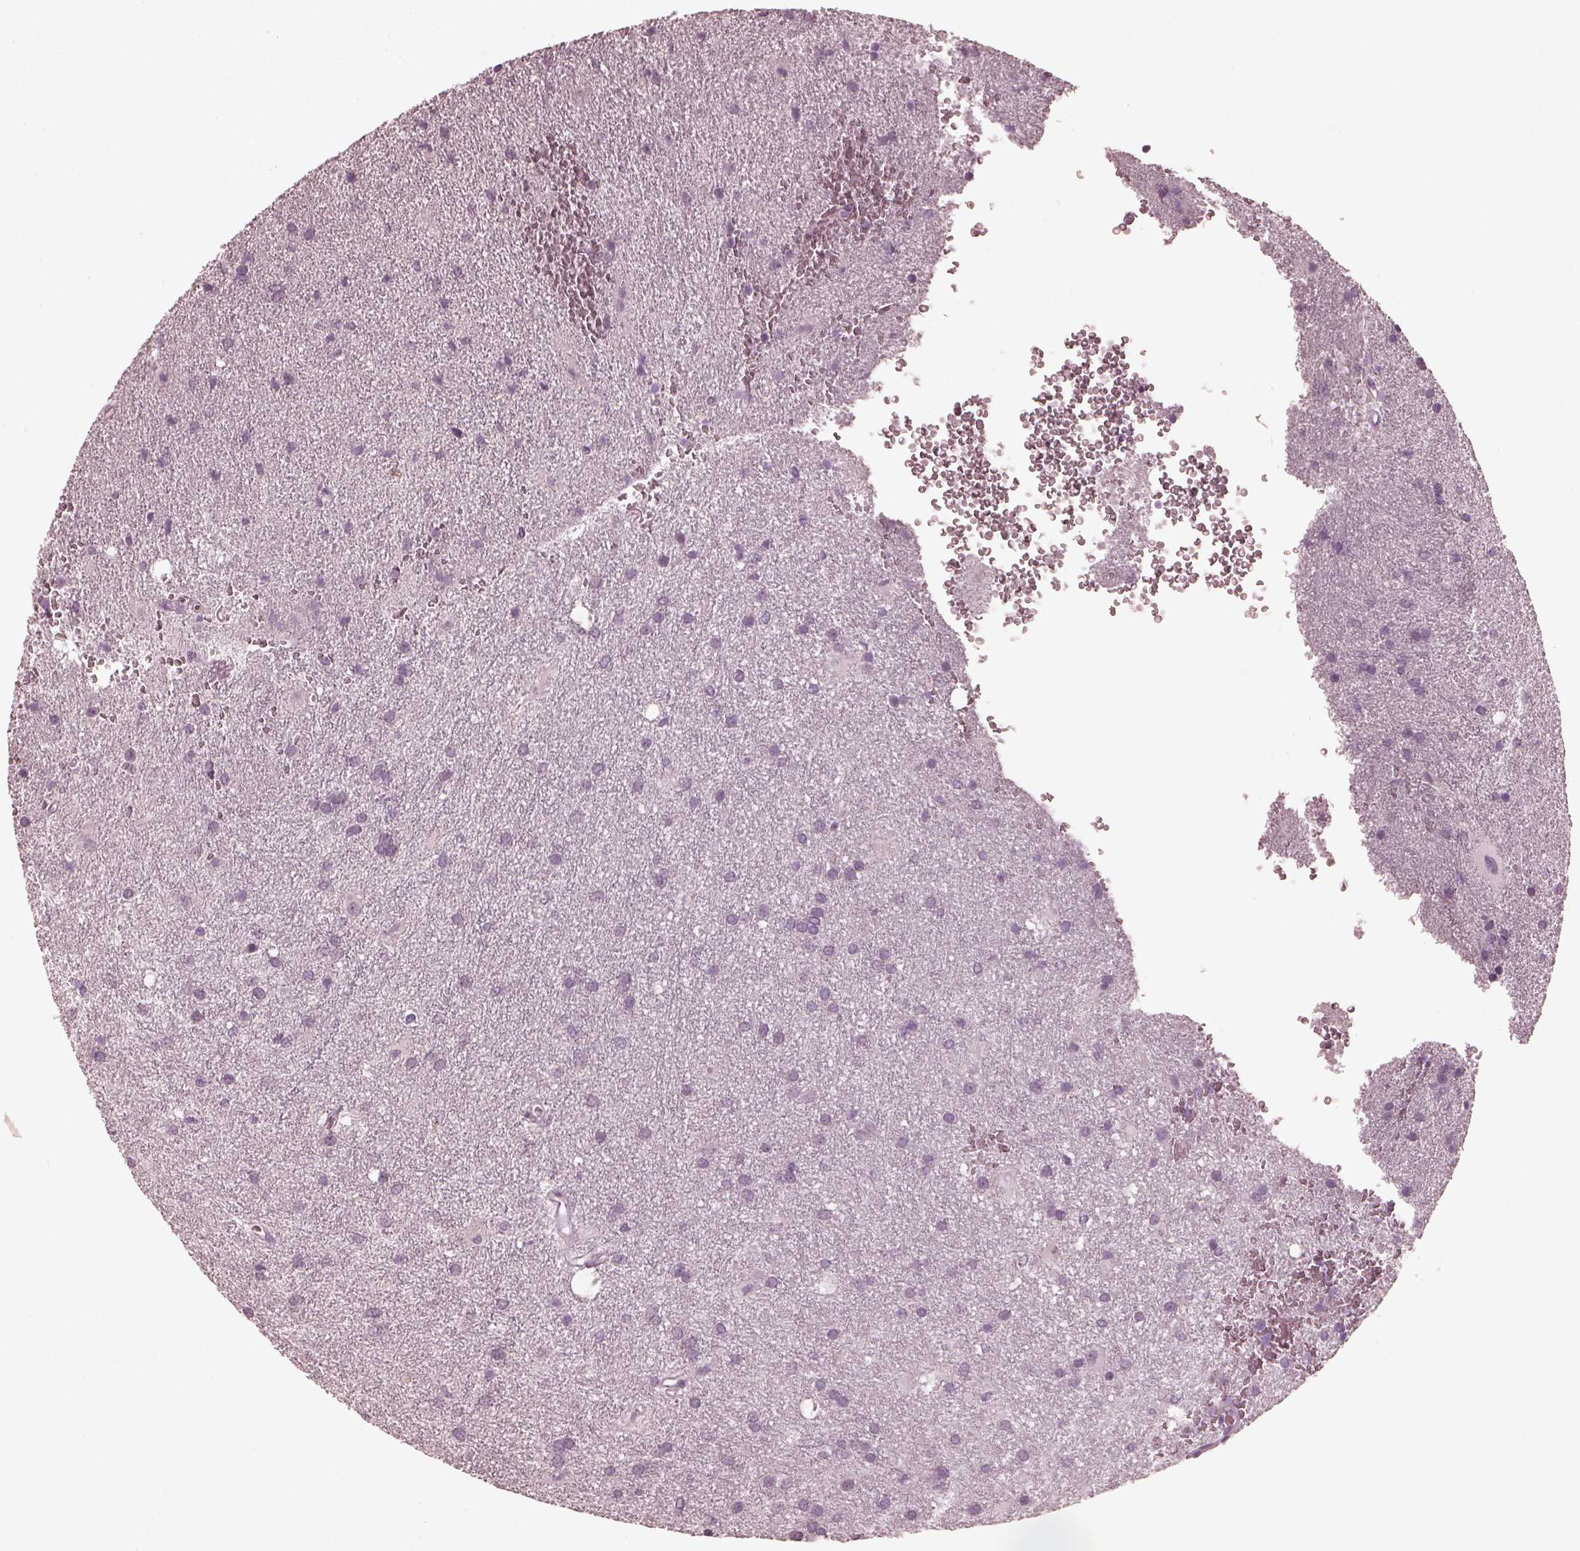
{"staining": {"intensity": "negative", "quantity": "none", "location": "none"}, "tissue": "glioma", "cell_type": "Tumor cells", "image_type": "cancer", "snomed": [{"axis": "morphology", "description": "Glioma, malignant, Low grade"}, {"axis": "topography", "description": "Brain"}], "caption": "DAB immunohistochemical staining of human glioma shows no significant staining in tumor cells.", "gene": "CGA", "patient": {"sex": "male", "age": 58}}